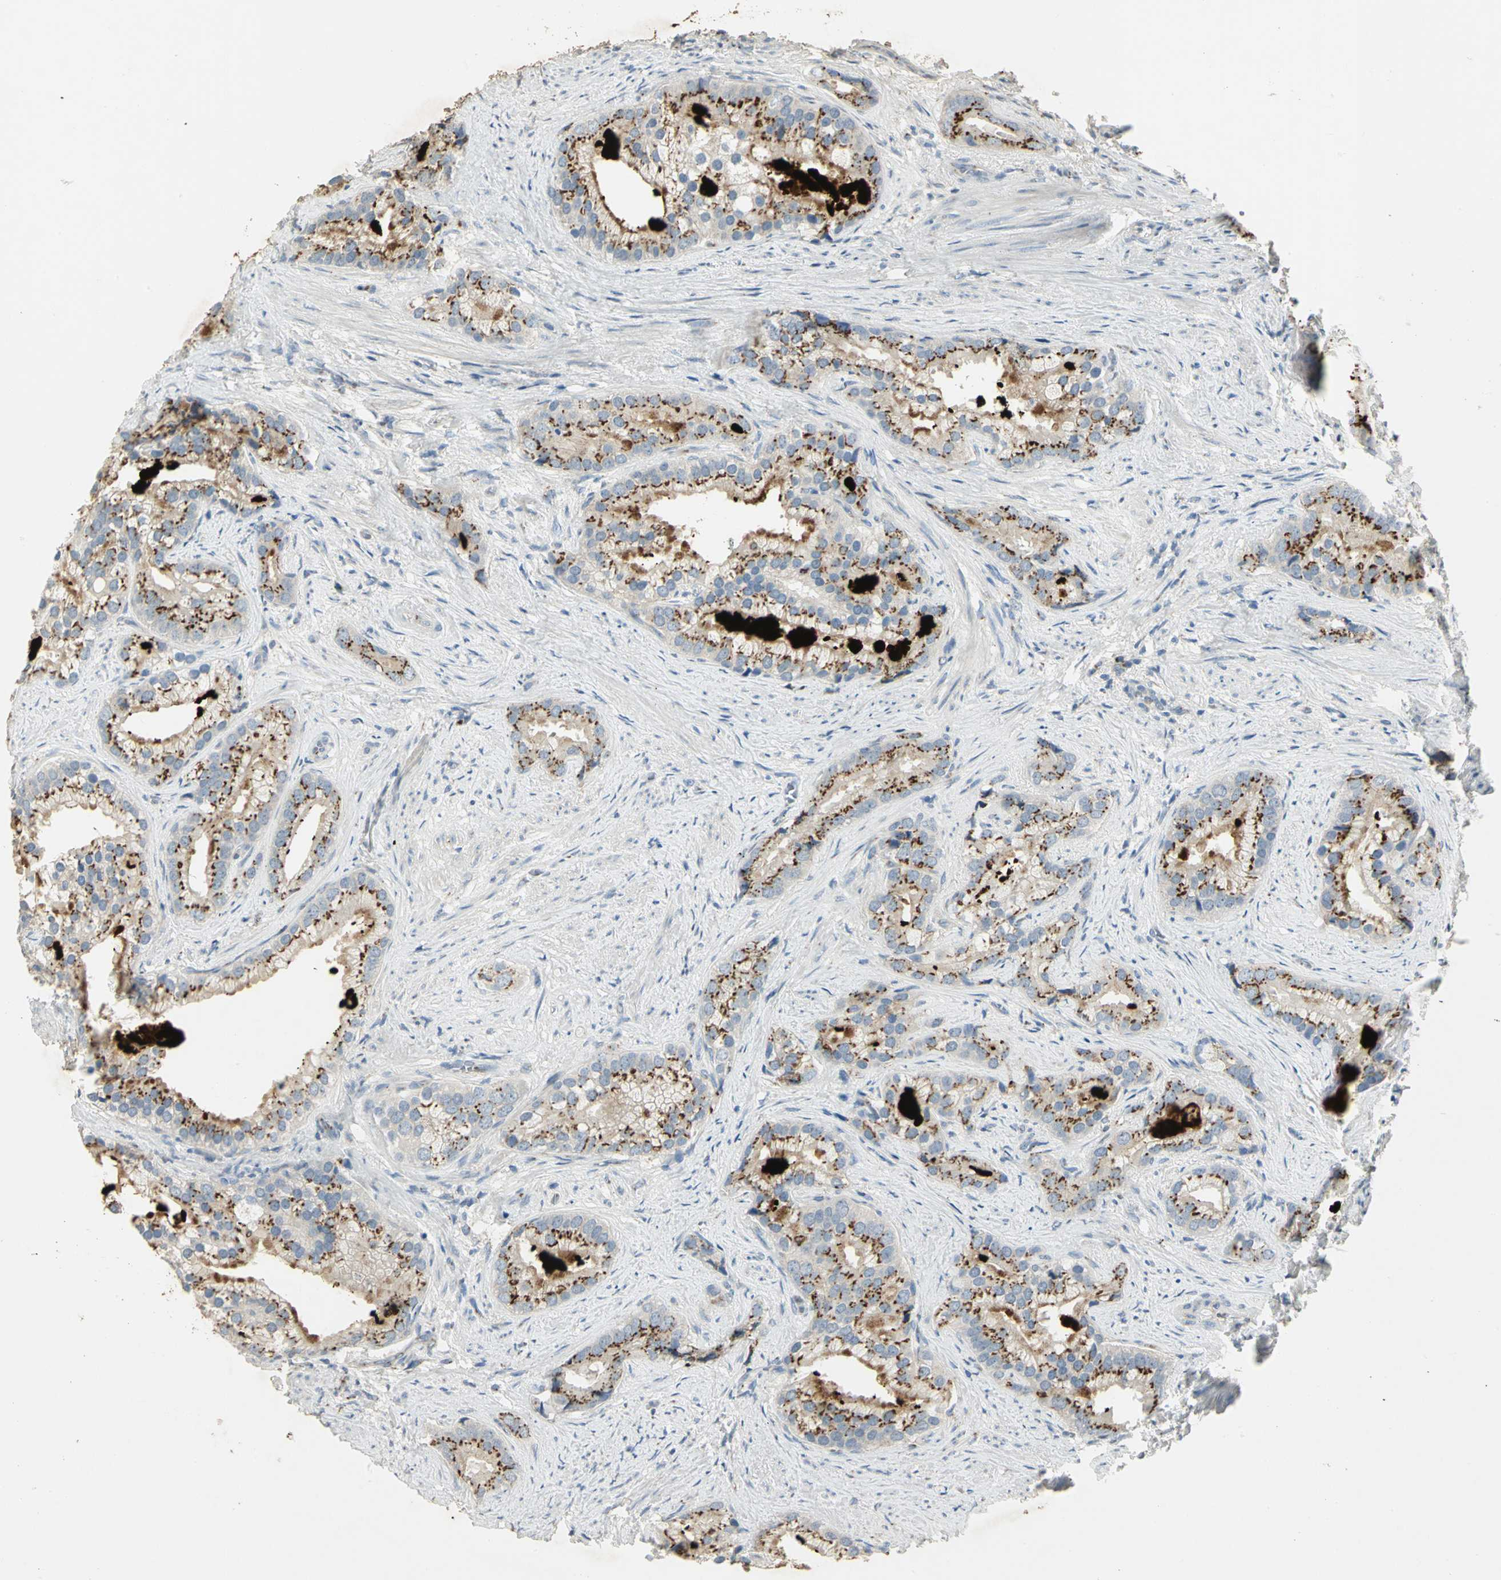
{"staining": {"intensity": "strong", "quantity": ">75%", "location": "cytoplasmic/membranous"}, "tissue": "prostate cancer", "cell_type": "Tumor cells", "image_type": "cancer", "snomed": [{"axis": "morphology", "description": "Adenocarcinoma, Low grade"}, {"axis": "topography", "description": "Prostate"}], "caption": "There is high levels of strong cytoplasmic/membranous staining in tumor cells of low-grade adenocarcinoma (prostate), as demonstrated by immunohistochemical staining (brown color).", "gene": "TM9SF2", "patient": {"sex": "male", "age": 71}}